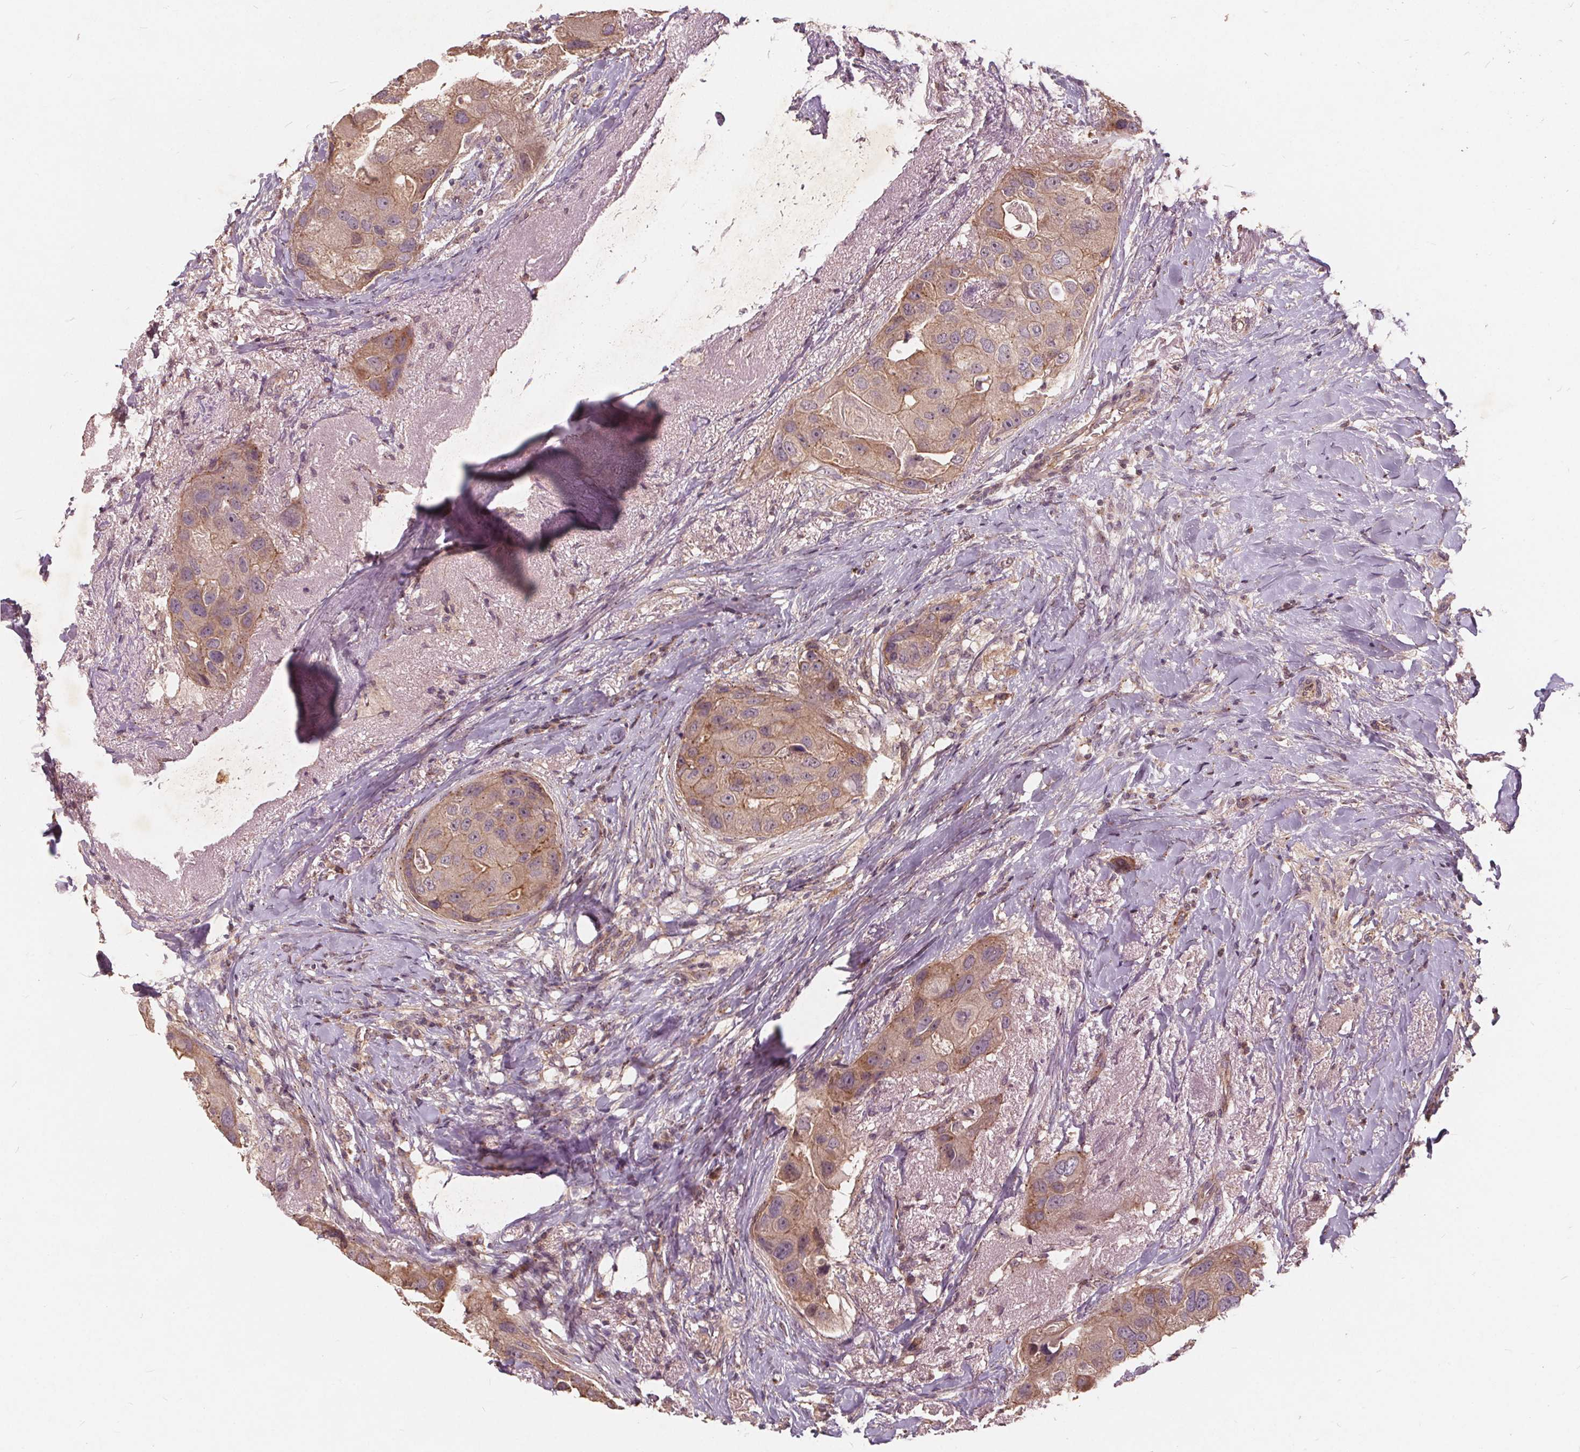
{"staining": {"intensity": "weak", "quantity": "<25%", "location": "cytoplasmic/membranous"}, "tissue": "breast cancer", "cell_type": "Tumor cells", "image_type": "cancer", "snomed": [{"axis": "morphology", "description": "Duct carcinoma"}, {"axis": "topography", "description": "Breast"}], "caption": "A high-resolution micrograph shows immunohistochemistry staining of breast cancer (infiltrating ductal carcinoma), which shows no significant positivity in tumor cells. (DAB immunohistochemistry, high magnification).", "gene": "CSNK1G2", "patient": {"sex": "female", "age": 43}}